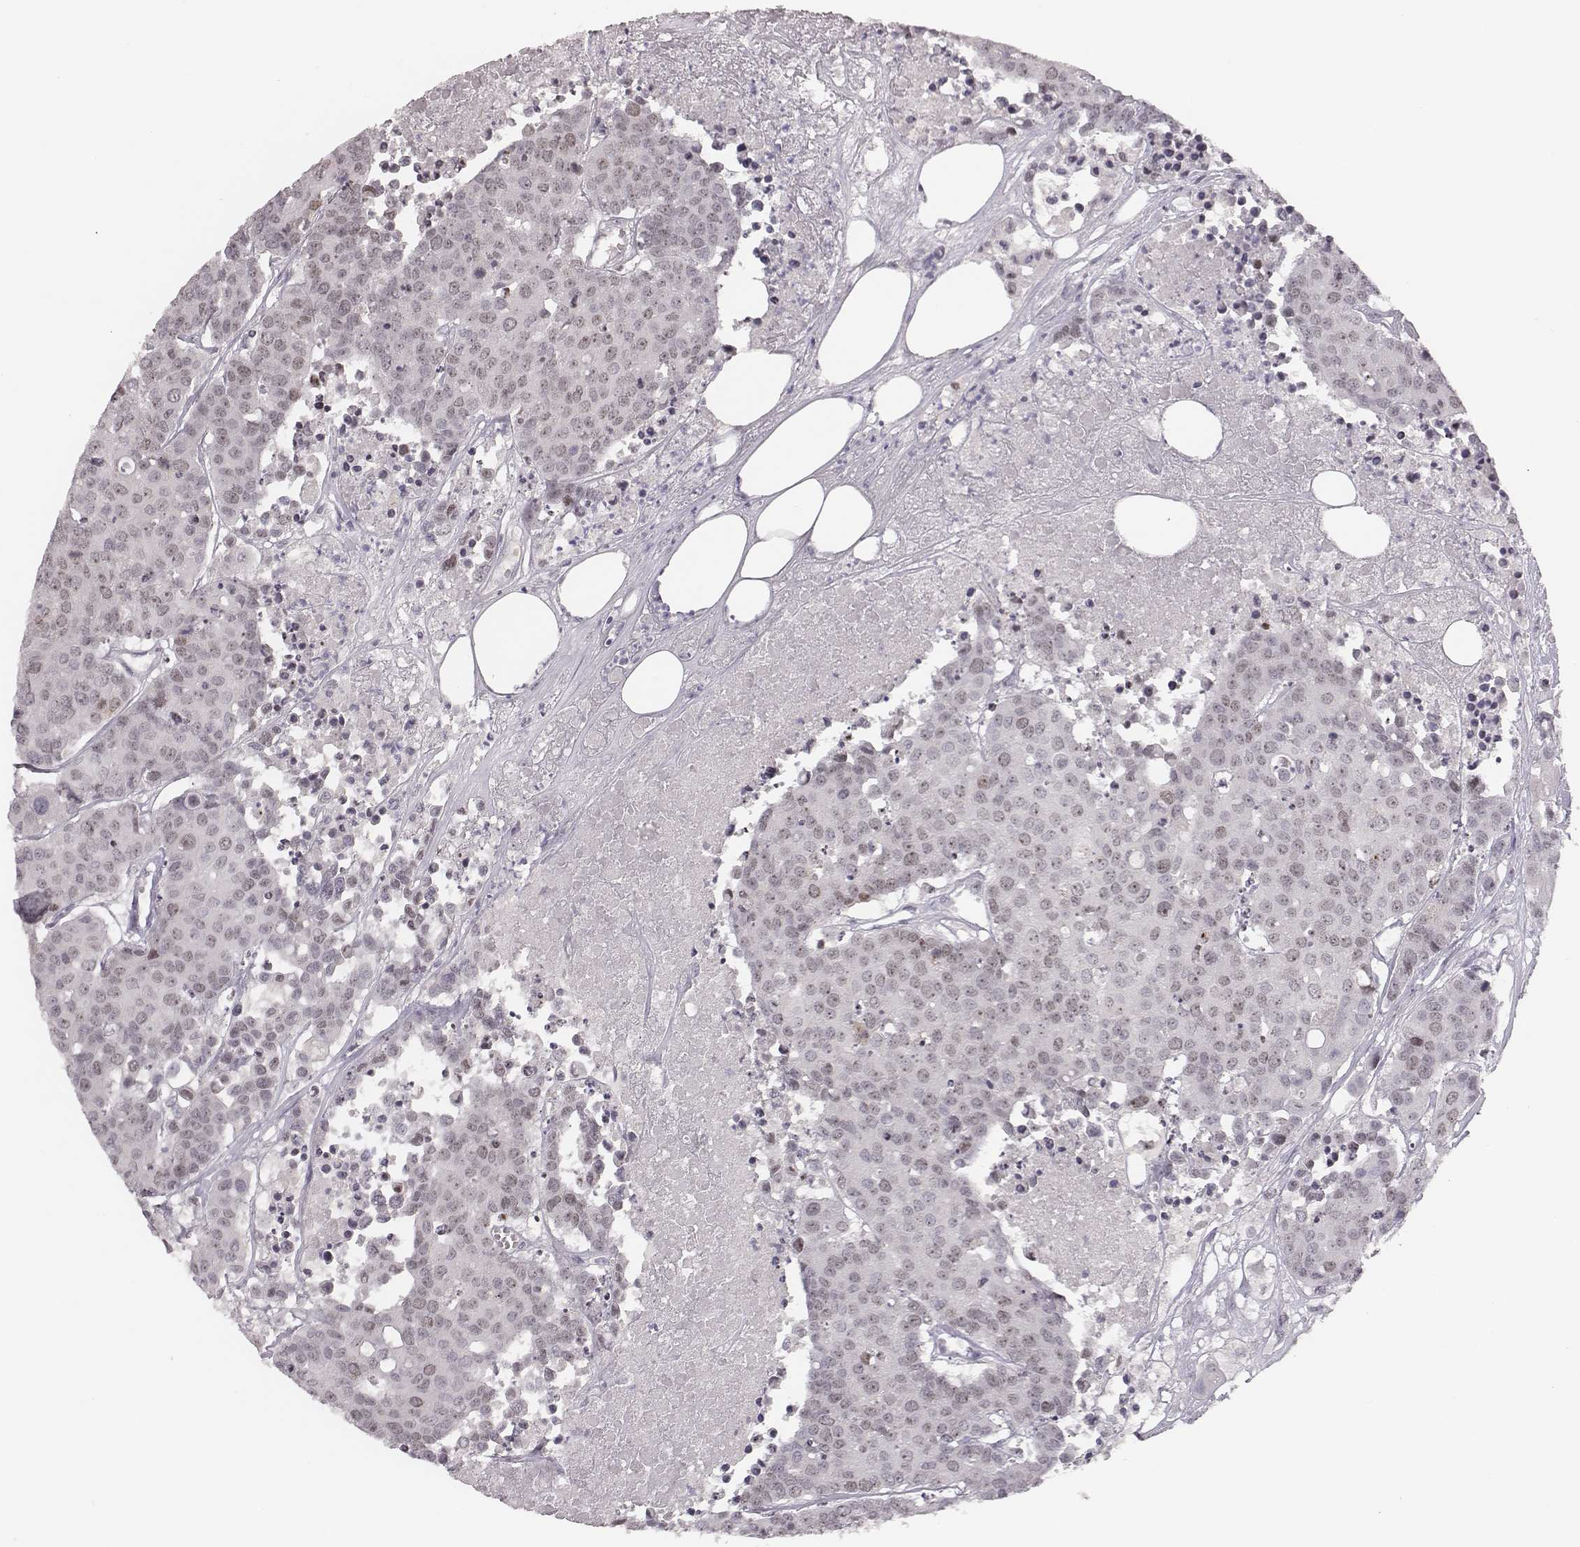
{"staining": {"intensity": "weak", "quantity": "25%-75%", "location": "nuclear"}, "tissue": "carcinoid", "cell_type": "Tumor cells", "image_type": "cancer", "snomed": [{"axis": "morphology", "description": "Carcinoid, malignant, NOS"}, {"axis": "topography", "description": "Colon"}], "caption": "Protein staining by IHC exhibits weak nuclear expression in about 25%-75% of tumor cells in malignant carcinoid.", "gene": "NIFK", "patient": {"sex": "male", "age": 81}}